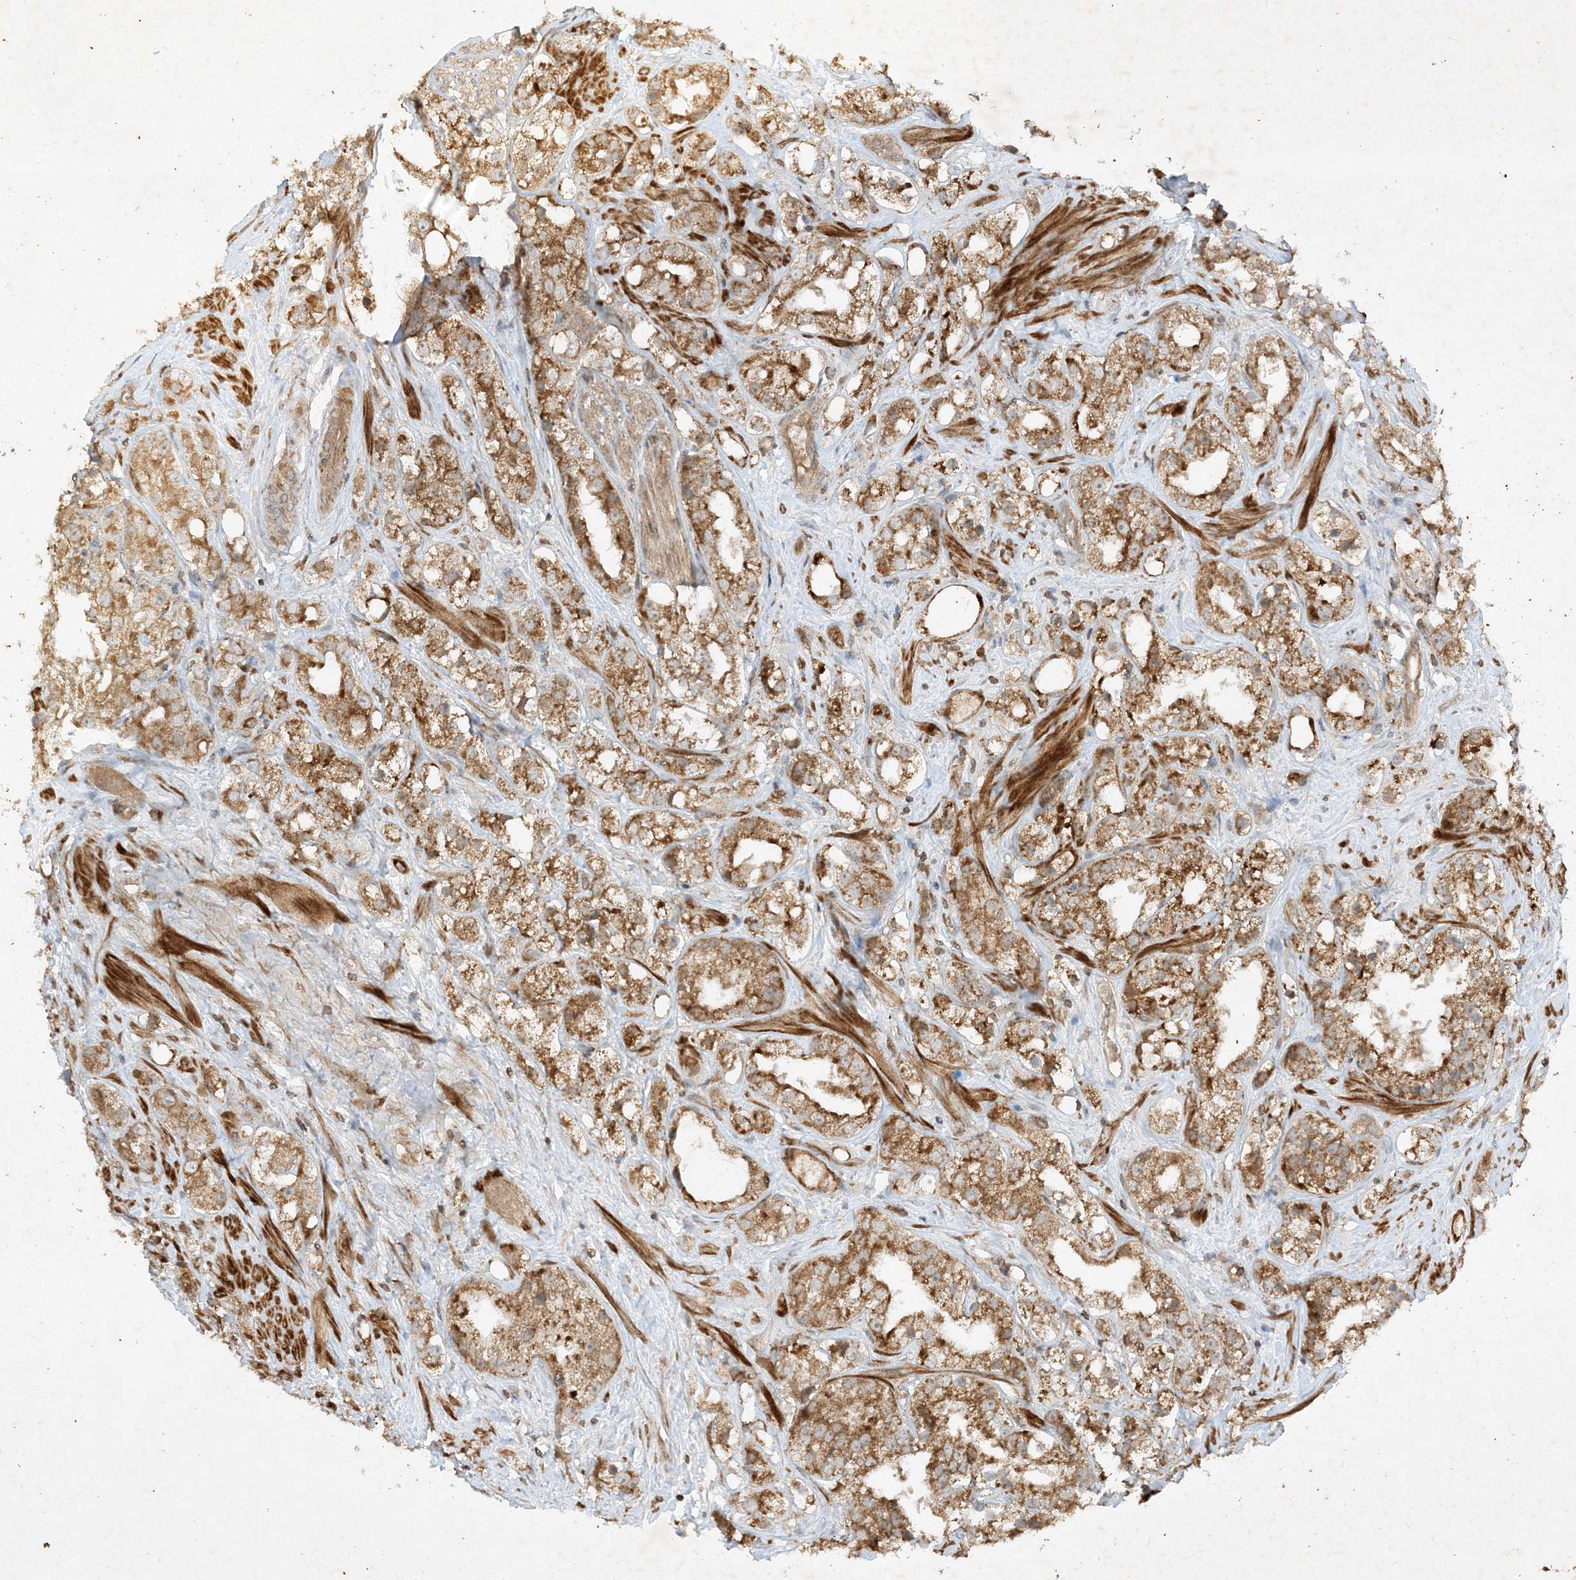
{"staining": {"intensity": "moderate", "quantity": ">75%", "location": "cytoplasmic/membranous"}, "tissue": "prostate cancer", "cell_type": "Tumor cells", "image_type": "cancer", "snomed": [{"axis": "morphology", "description": "Adenocarcinoma, NOS"}, {"axis": "topography", "description": "Prostate"}], "caption": "This is a photomicrograph of immunohistochemistry staining of prostate cancer (adenocarcinoma), which shows moderate expression in the cytoplasmic/membranous of tumor cells.", "gene": "XRN1", "patient": {"sex": "male", "age": 79}}